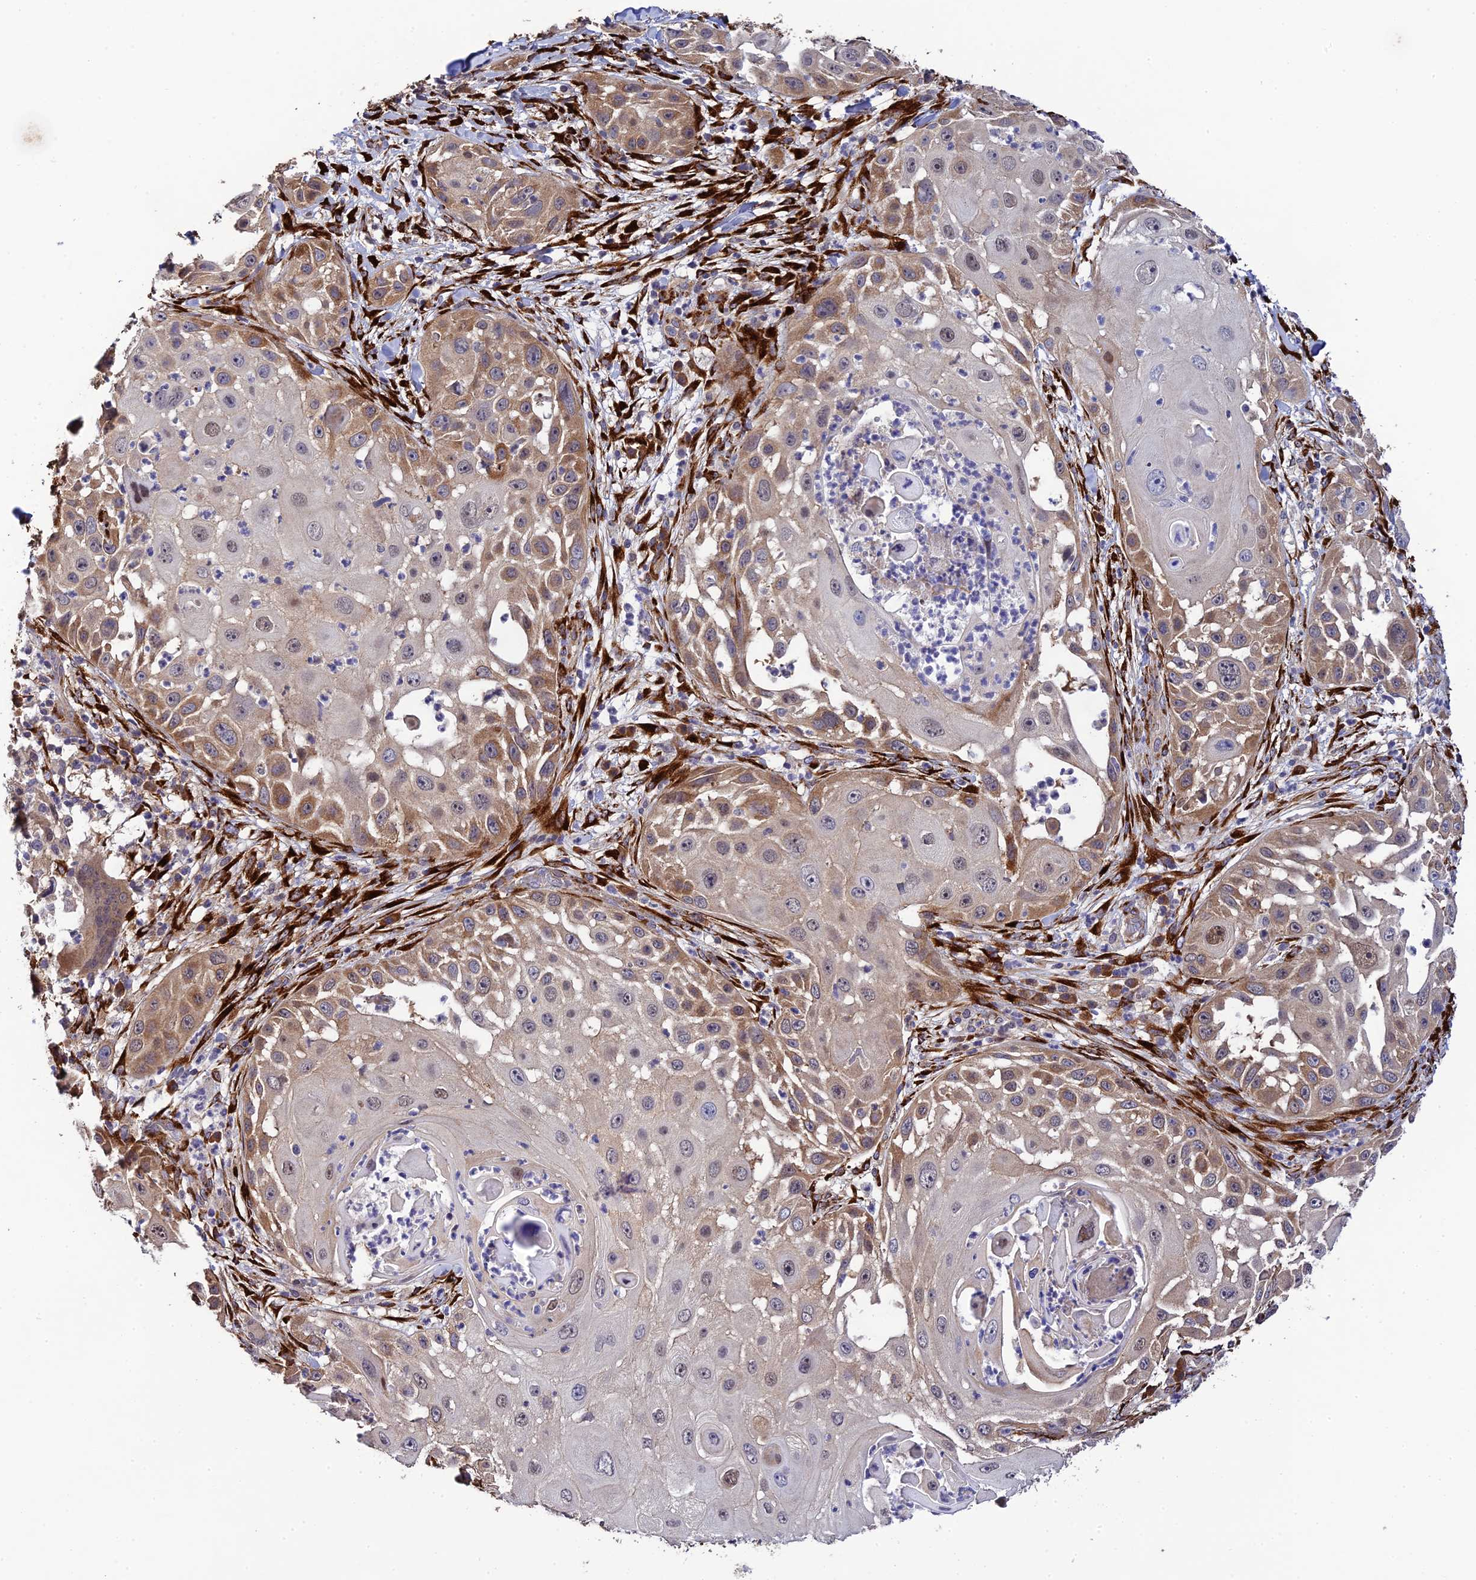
{"staining": {"intensity": "moderate", "quantity": "25%-75%", "location": "cytoplasmic/membranous,nuclear"}, "tissue": "skin cancer", "cell_type": "Tumor cells", "image_type": "cancer", "snomed": [{"axis": "morphology", "description": "Squamous cell carcinoma, NOS"}, {"axis": "topography", "description": "Skin"}], "caption": "Squamous cell carcinoma (skin) was stained to show a protein in brown. There is medium levels of moderate cytoplasmic/membranous and nuclear staining in about 25%-75% of tumor cells.", "gene": "P3H3", "patient": {"sex": "female", "age": 44}}